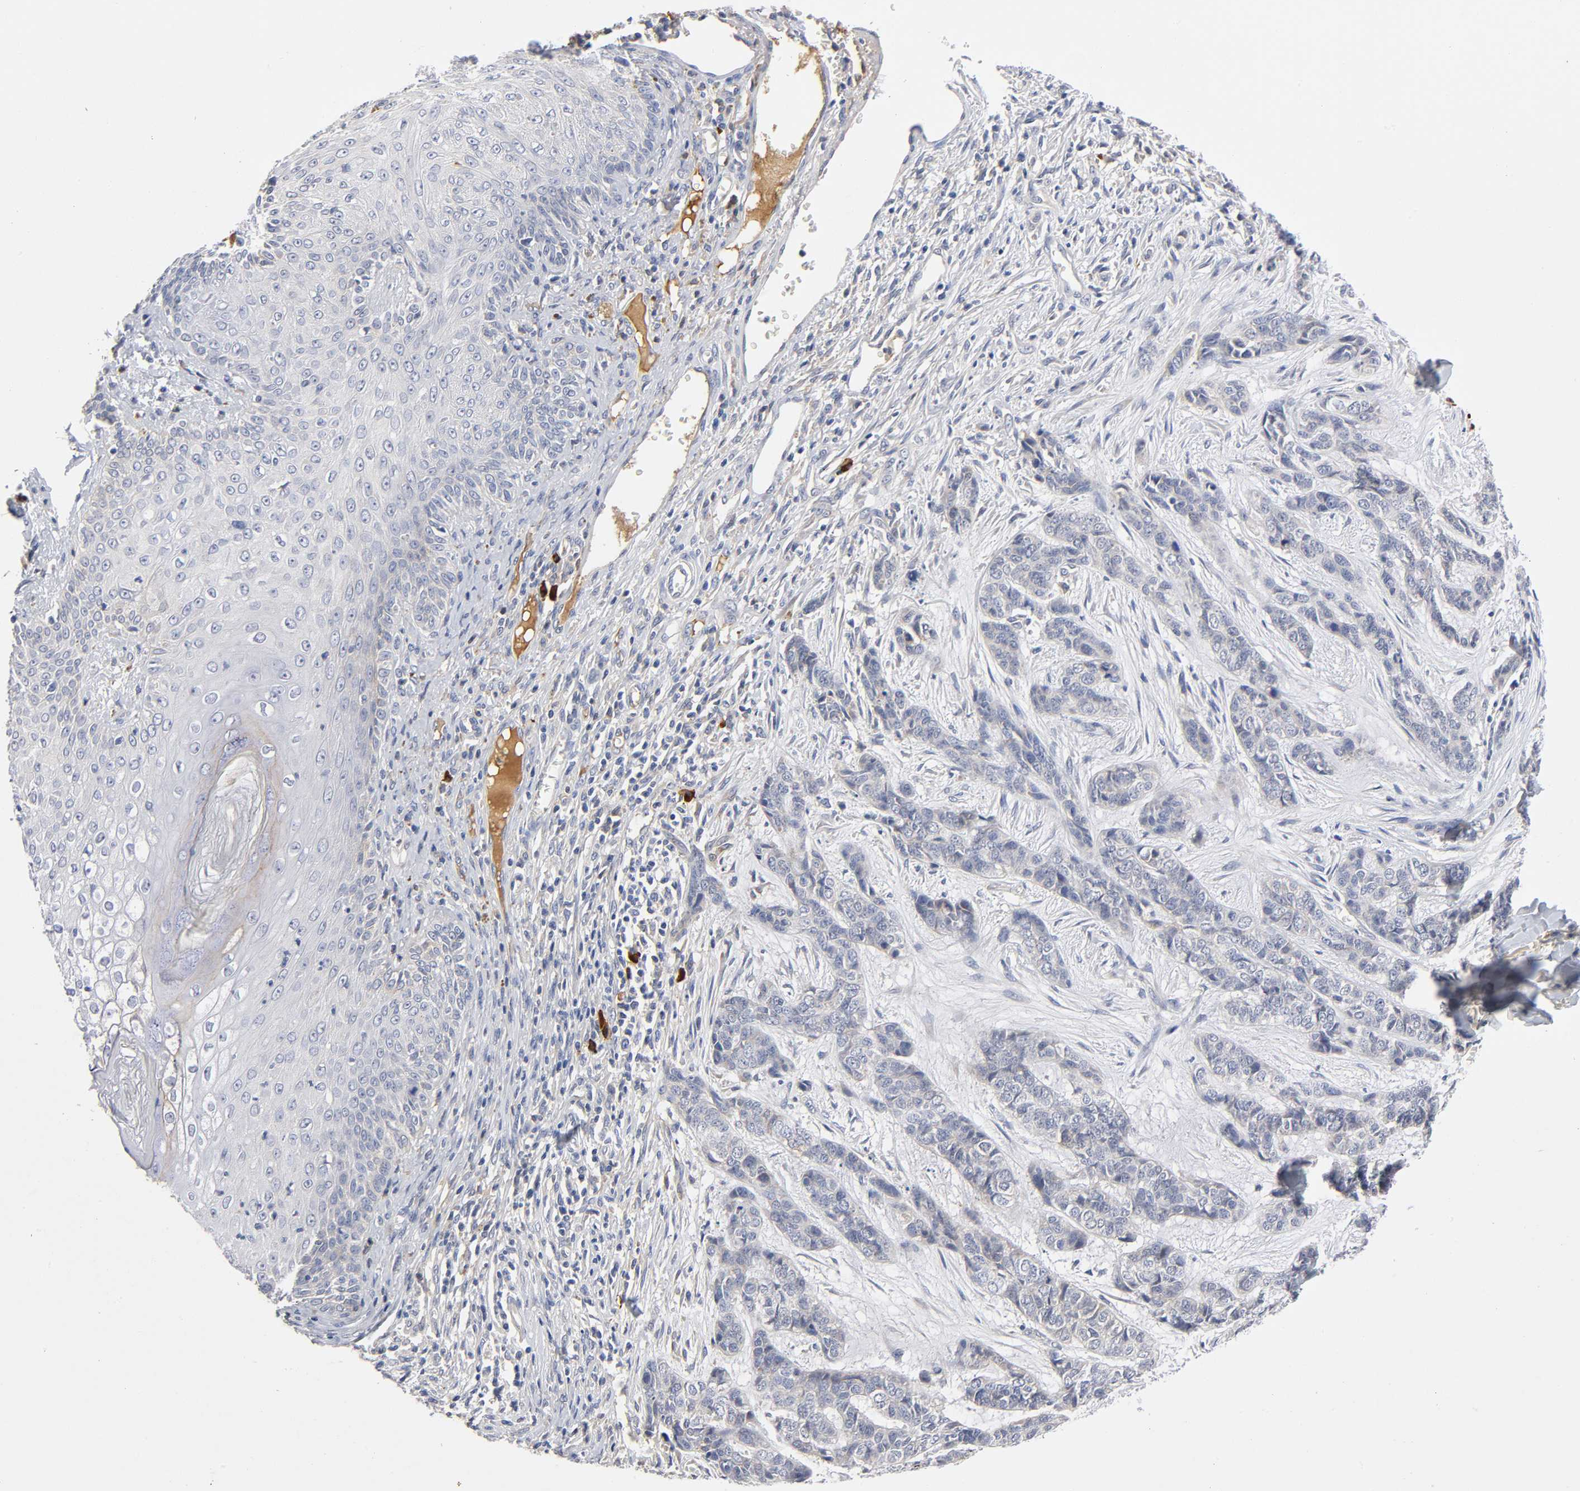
{"staining": {"intensity": "weak", "quantity": "25%-75%", "location": "cytoplasmic/membranous"}, "tissue": "skin cancer", "cell_type": "Tumor cells", "image_type": "cancer", "snomed": [{"axis": "morphology", "description": "Basal cell carcinoma"}, {"axis": "topography", "description": "Skin"}], "caption": "Basal cell carcinoma (skin) stained with a protein marker reveals weak staining in tumor cells.", "gene": "NOVA1", "patient": {"sex": "female", "age": 64}}